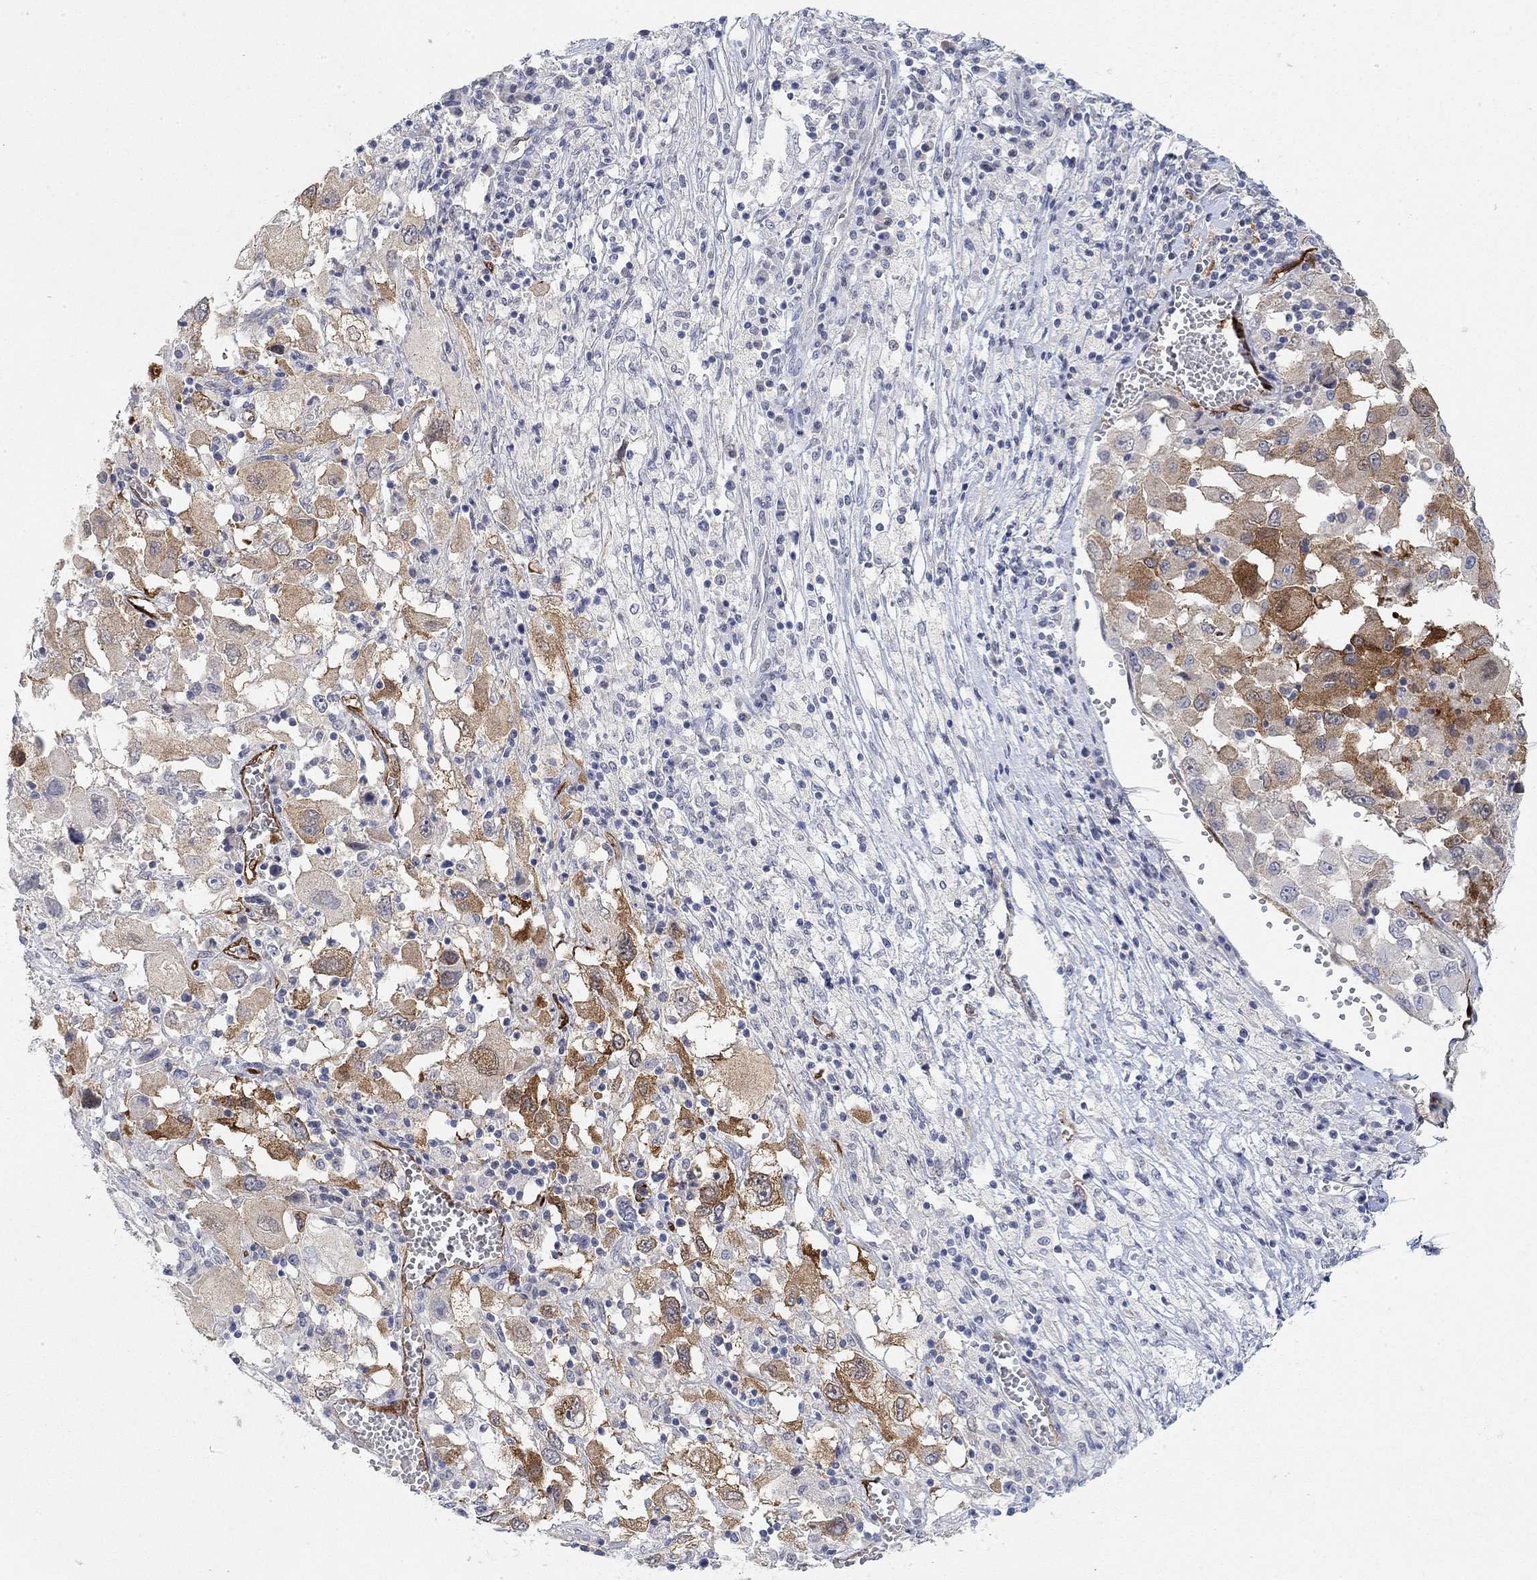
{"staining": {"intensity": "negative", "quantity": "none", "location": "none"}, "tissue": "melanoma", "cell_type": "Tumor cells", "image_type": "cancer", "snomed": [{"axis": "morphology", "description": "Malignant melanoma, Metastatic site"}, {"axis": "topography", "description": "Soft tissue"}], "caption": "The photomicrograph shows no staining of tumor cells in malignant melanoma (metastatic site).", "gene": "VAT1L", "patient": {"sex": "male", "age": 50}}